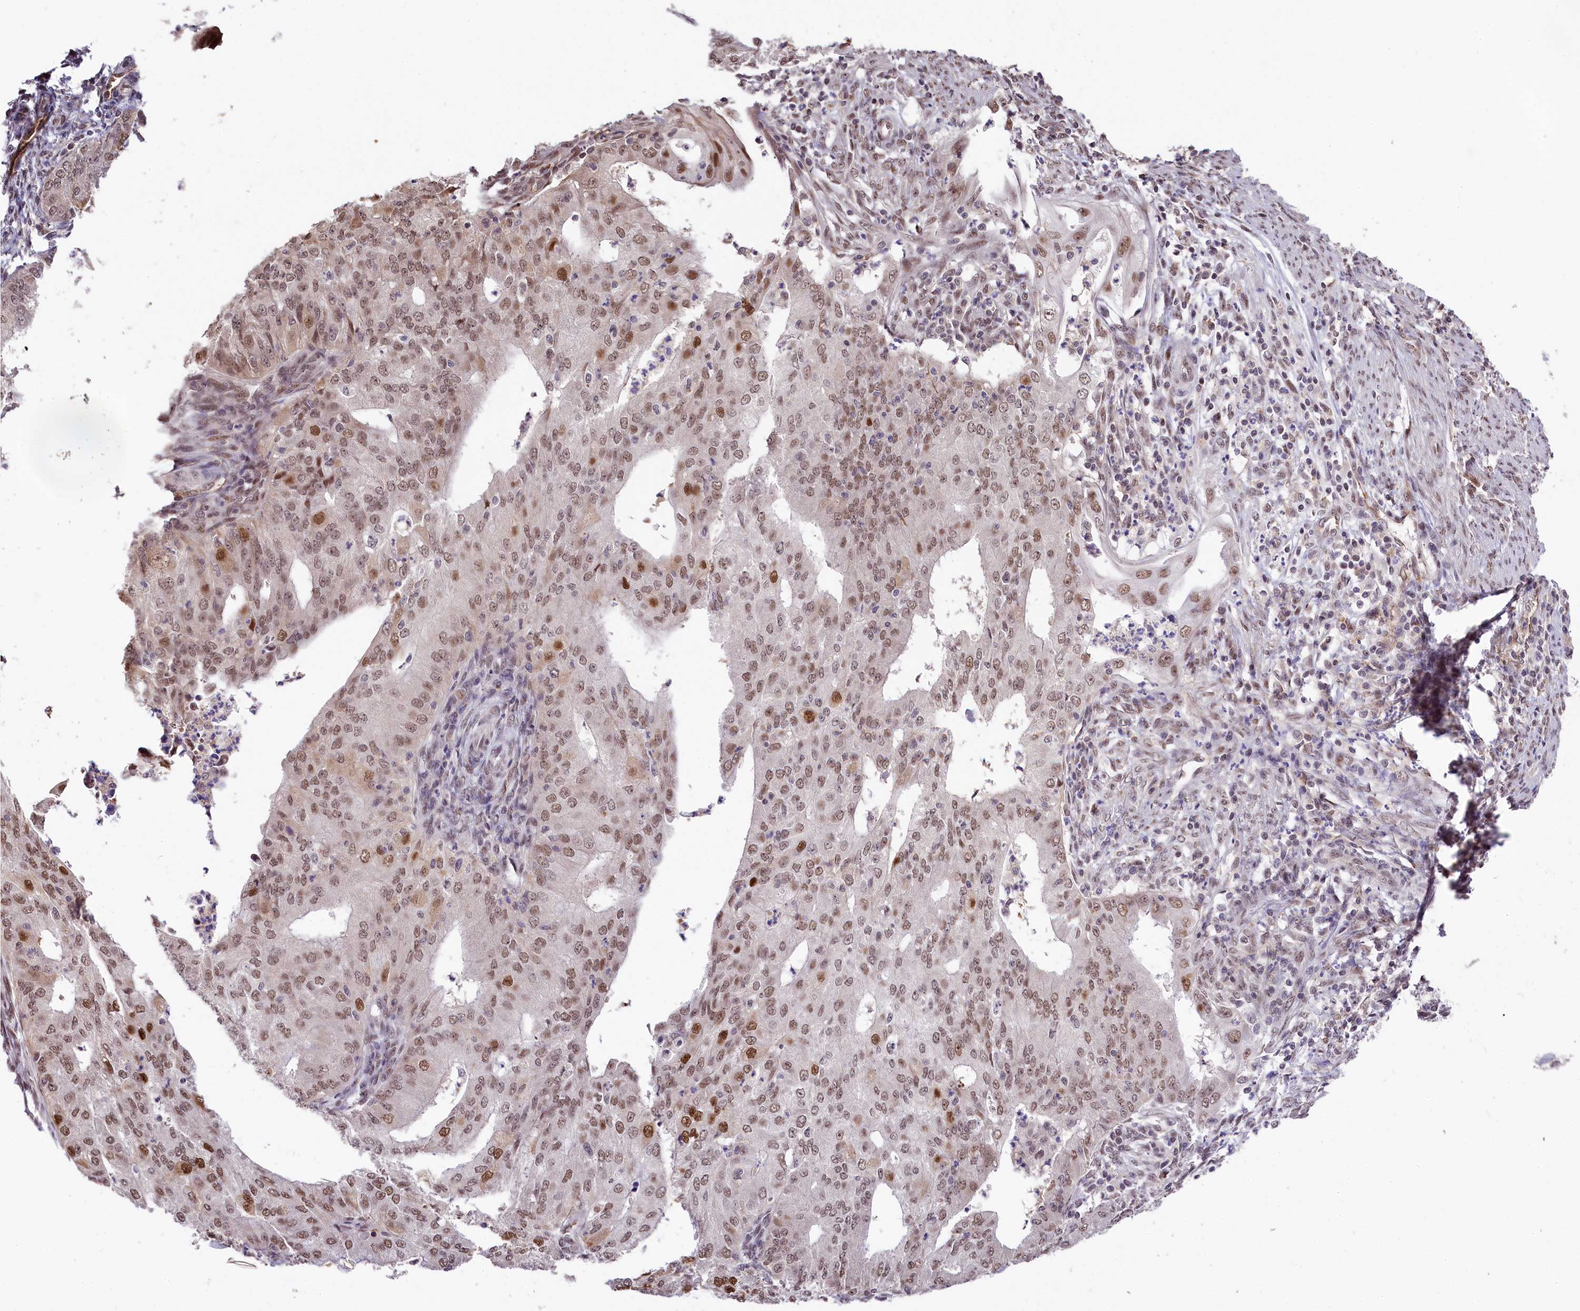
{"staining": {"intensity": "weak", "quantity": ">75%", "location": "nuclear"}, "tissue": "endometrial cancer", "cell_type": "Tumor cells", "image_type": "cancer", "snomed": [{"axis": "morphology", "description": "Adenocarcinoma, NOS"}, {"axis": "topography", "description": "Endometrium"}], "caption": "Adenocarcinoma (endometrial) tissue exhibits weak nuclear positivity in approximately >75% of tumor cells", "gene": "MRPL54", "patient": {"sex": "female", "age": 50}}